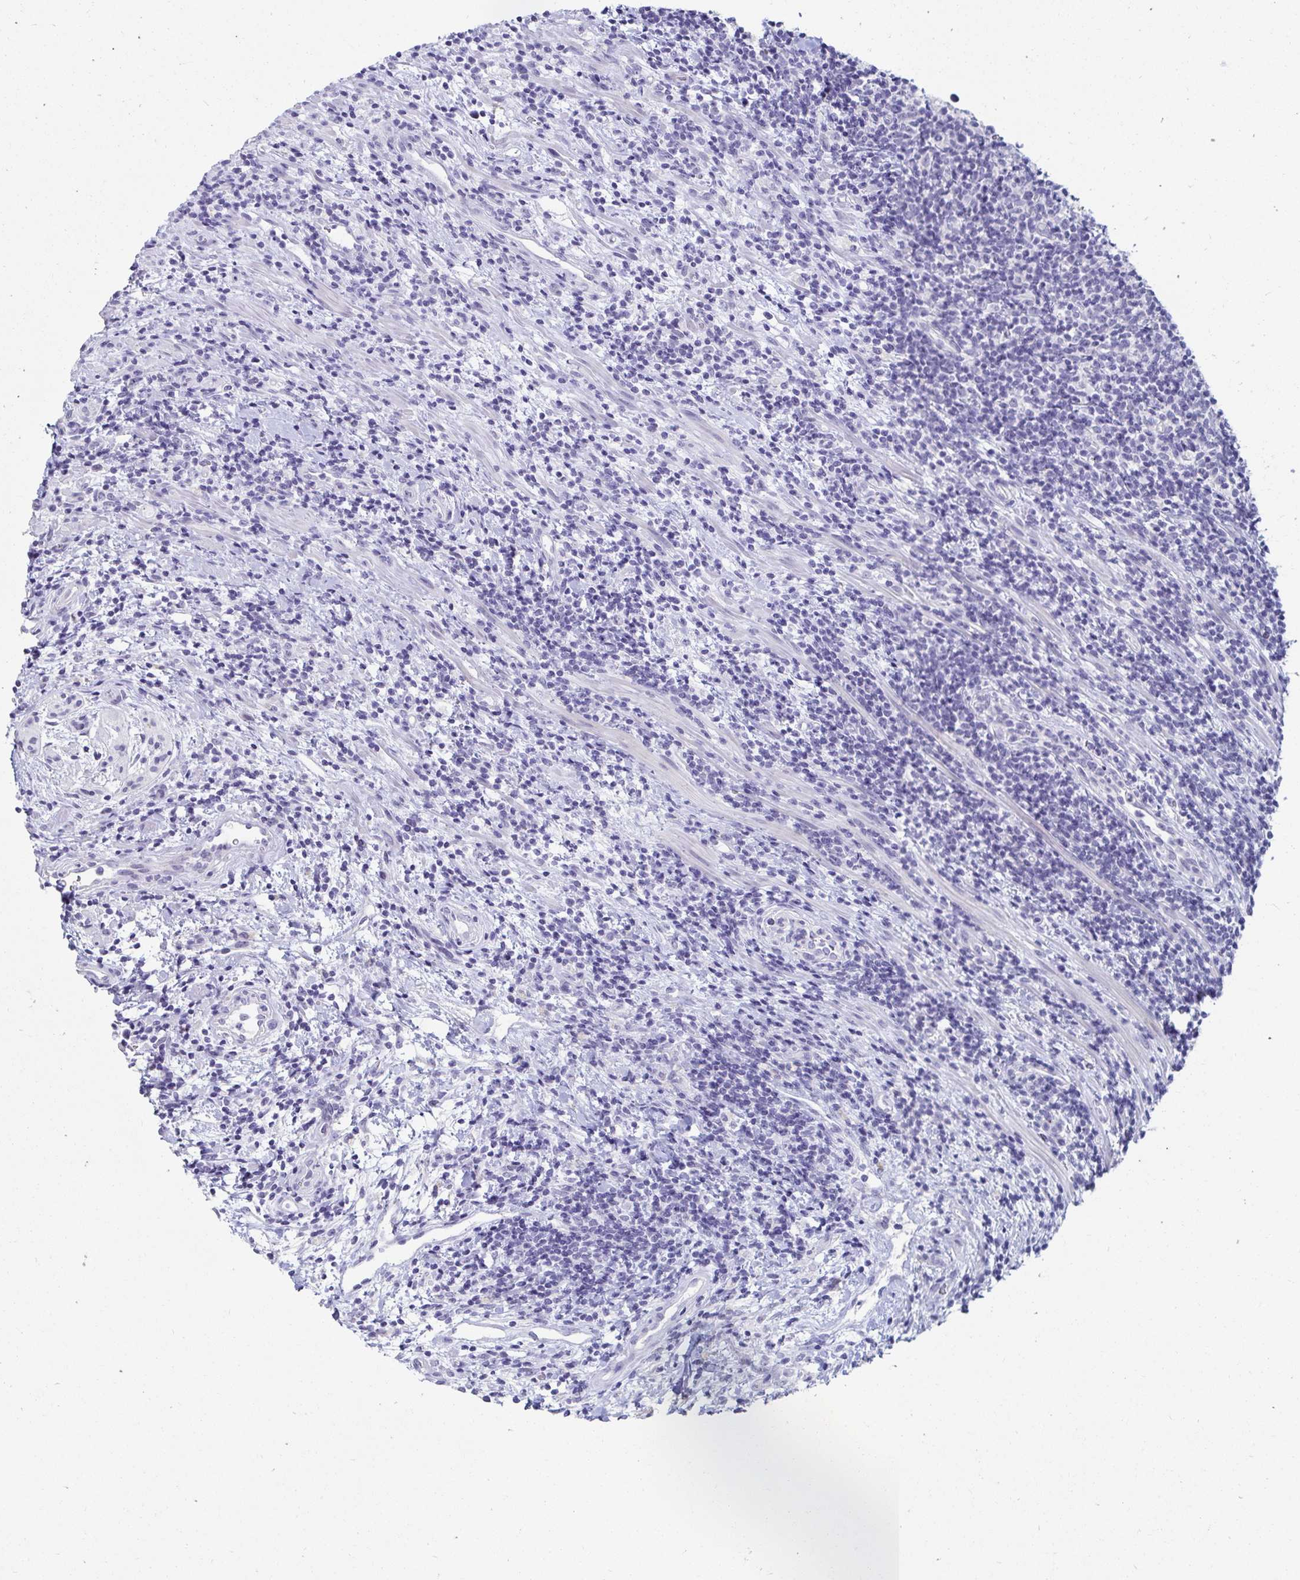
{"staining": {"intensity": "negative", "quantity": "none", "location": "none"}, "tissue": "lymphoma", "cell_type": "Tumor cells", "image_type": "cancer", "snomed": [{"axis": "morphology", "description": "Malignant lymphoma, non-Hodgkin's type, High grade"}, {"axis": "topography", "description": "Small intestine"}], "caption": "Immunohistochemistry of high-grade malignant lymphoma, non-Hodgkin's type reveals no staining in tumor cells. (Stains: DAB IHC with hematoxylin counter stain, Microscopy: brightfield microscopy at high magnification).", "gene": "OR10K1", "patient": {"sex": "female", "age": 56}}